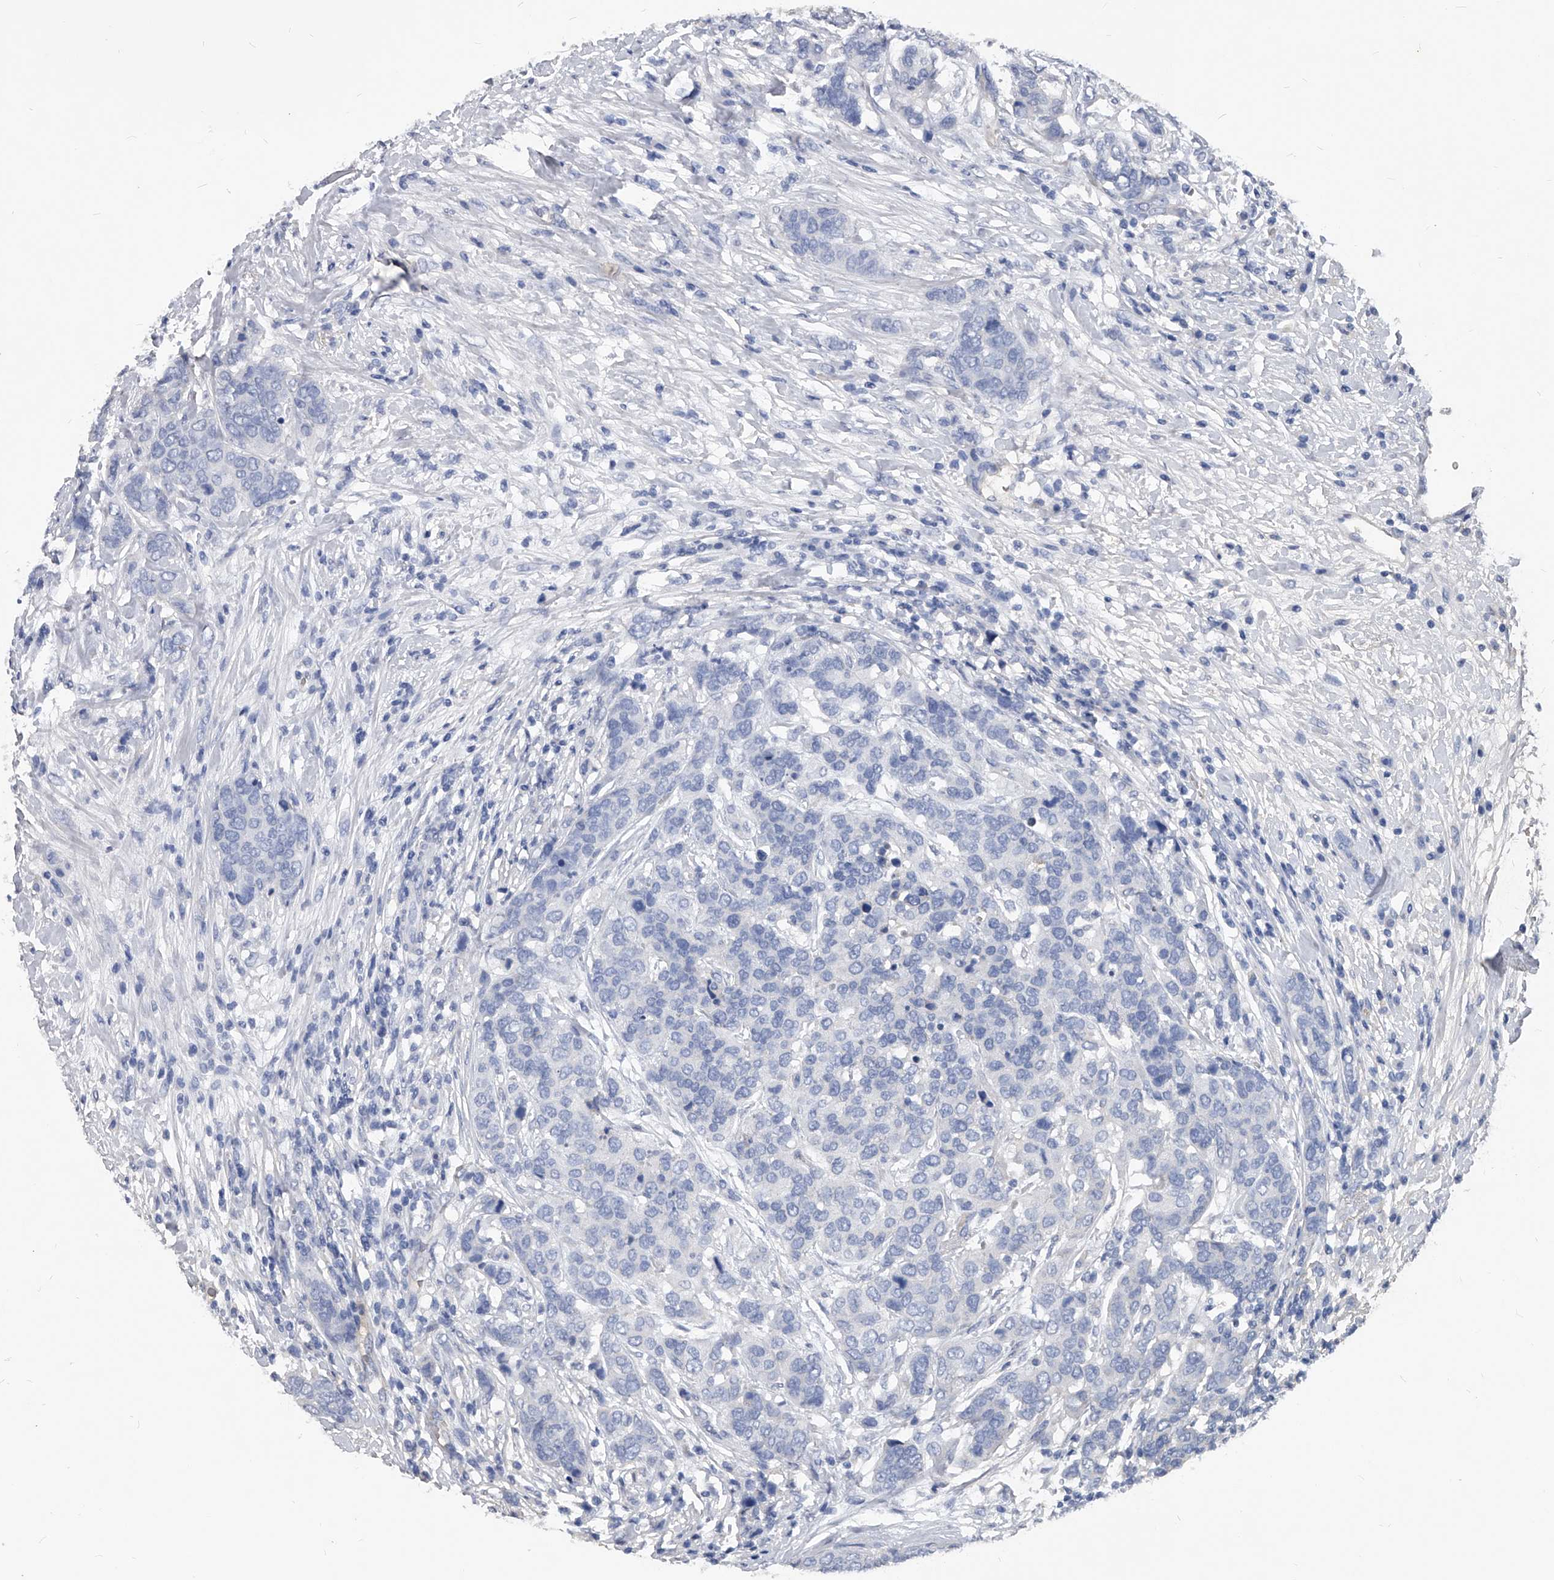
{"staining": {"intensity": "negative", "quantity": "none", "location": "none"}, "tissue": "breast cancer", "cell_type": "Tumor cells", "image_type": "cancer", "snomed": [{"axis": "morphology", "description": "Lobular carcinoma"}, {"axis": "topography", "description": "Breast"}], "caption": "This micrograph is of lobular carcinoma (breast) stained with immunohistochemistry (IHC) to label a protein in brown with the nuclei are counter-stained blue. There is no expression in tumor cells.", "gene": "HOMER3", "patient": {"sex": "female", "age": 59}}